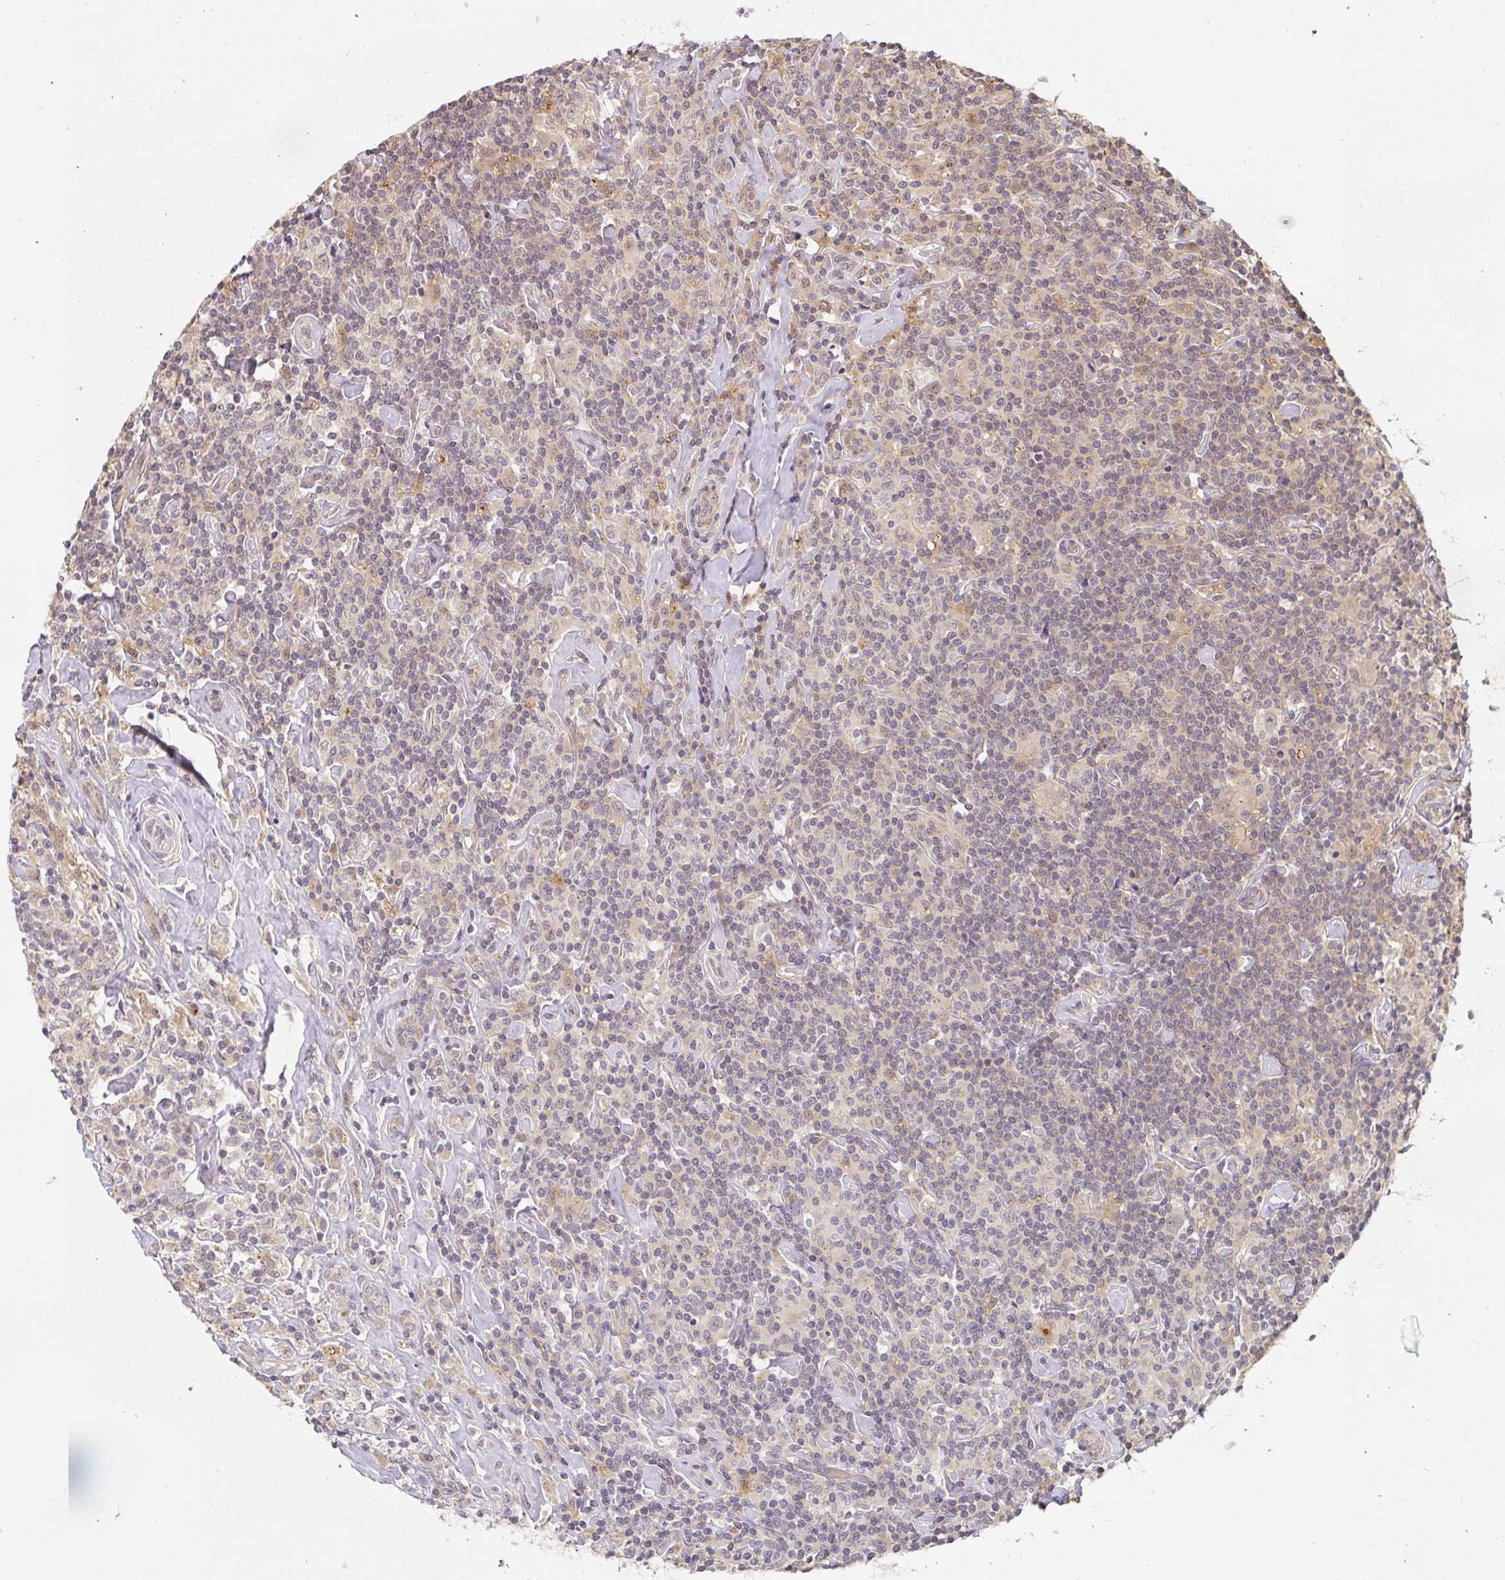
{"staining": {"intensity": "negative", "quantity": "none", "location": "none"}, "tissue": "lymphoma", "cell_type": "Tumor cells", "image_type": "cancer", "snomed": [{"axis": "morphology", "description": "Hodgkin's disease, NOS"}, {"axis": "morphology", "description": "Hodgkin's lymphoma, nodular sclerosis"}, {"axis": "topography", "description": "Lymph node"}], "caption": "Immunohistochemistry (IHC) of human Hodgkin's disease shows no expression in tumor cells.", "gene": "SLC35B3", "patient": {"sex": "female", "age": 10}}